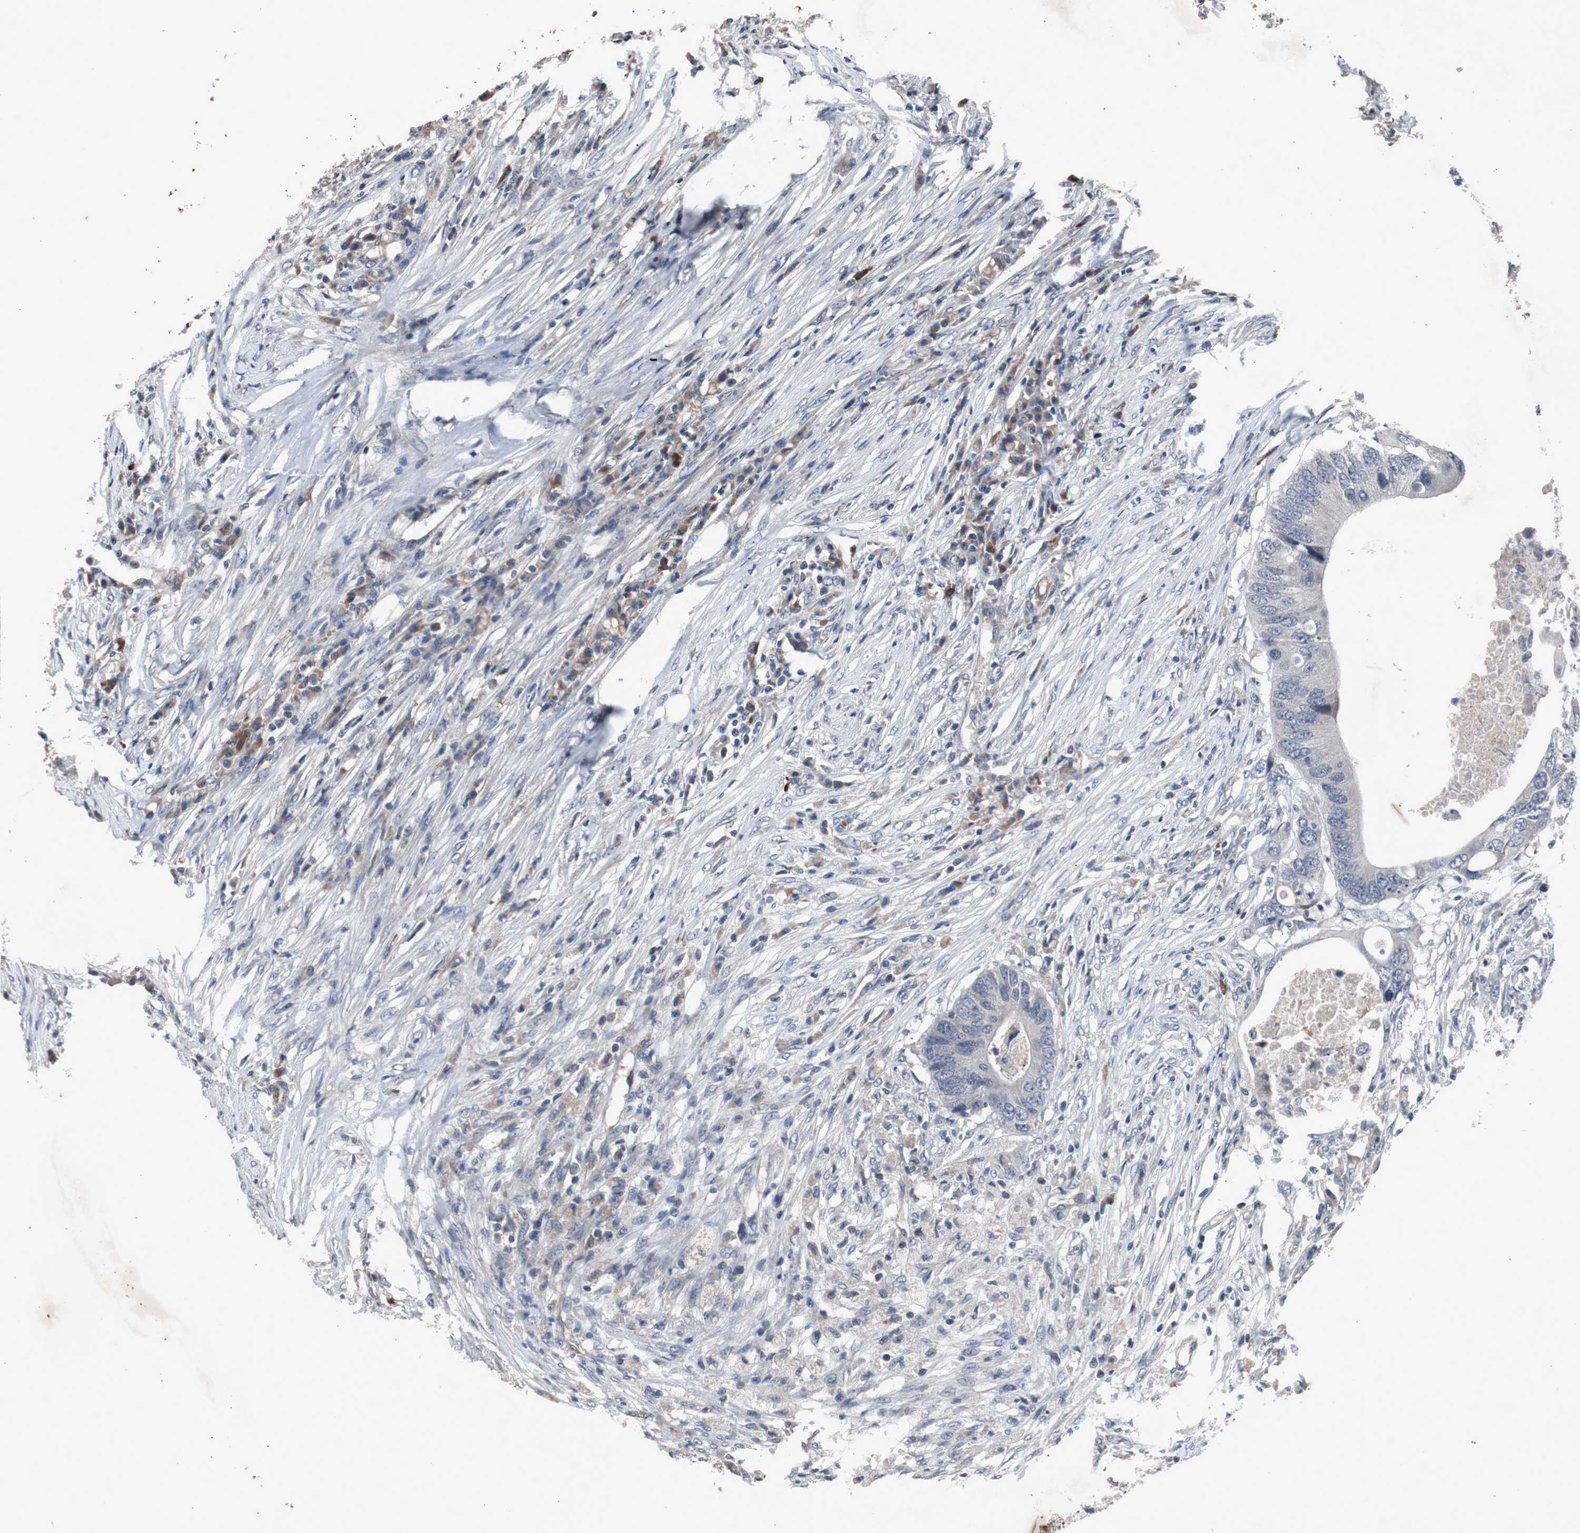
{"staining": {"intensity": "negative", "quantity": "none", "location": "none"}, "tissue": "colorectal cancer", "cell_type": "Tumor cells", "image_type": "cancer", "snomed": [{"axis": "morphology", "description": "Adenocarcinoma, NOS"}, {"axis": "topography", "description": "Colon"}], "caption": "An immunohistochemistry micrograph of colorectal cancer (adenocarcinoma) is shown. There is no staining in tumor cells of colorectal cancer (adenocarcinoma).", "gene": "CRADD", "patient": {"sex": "male", "age": 71}}